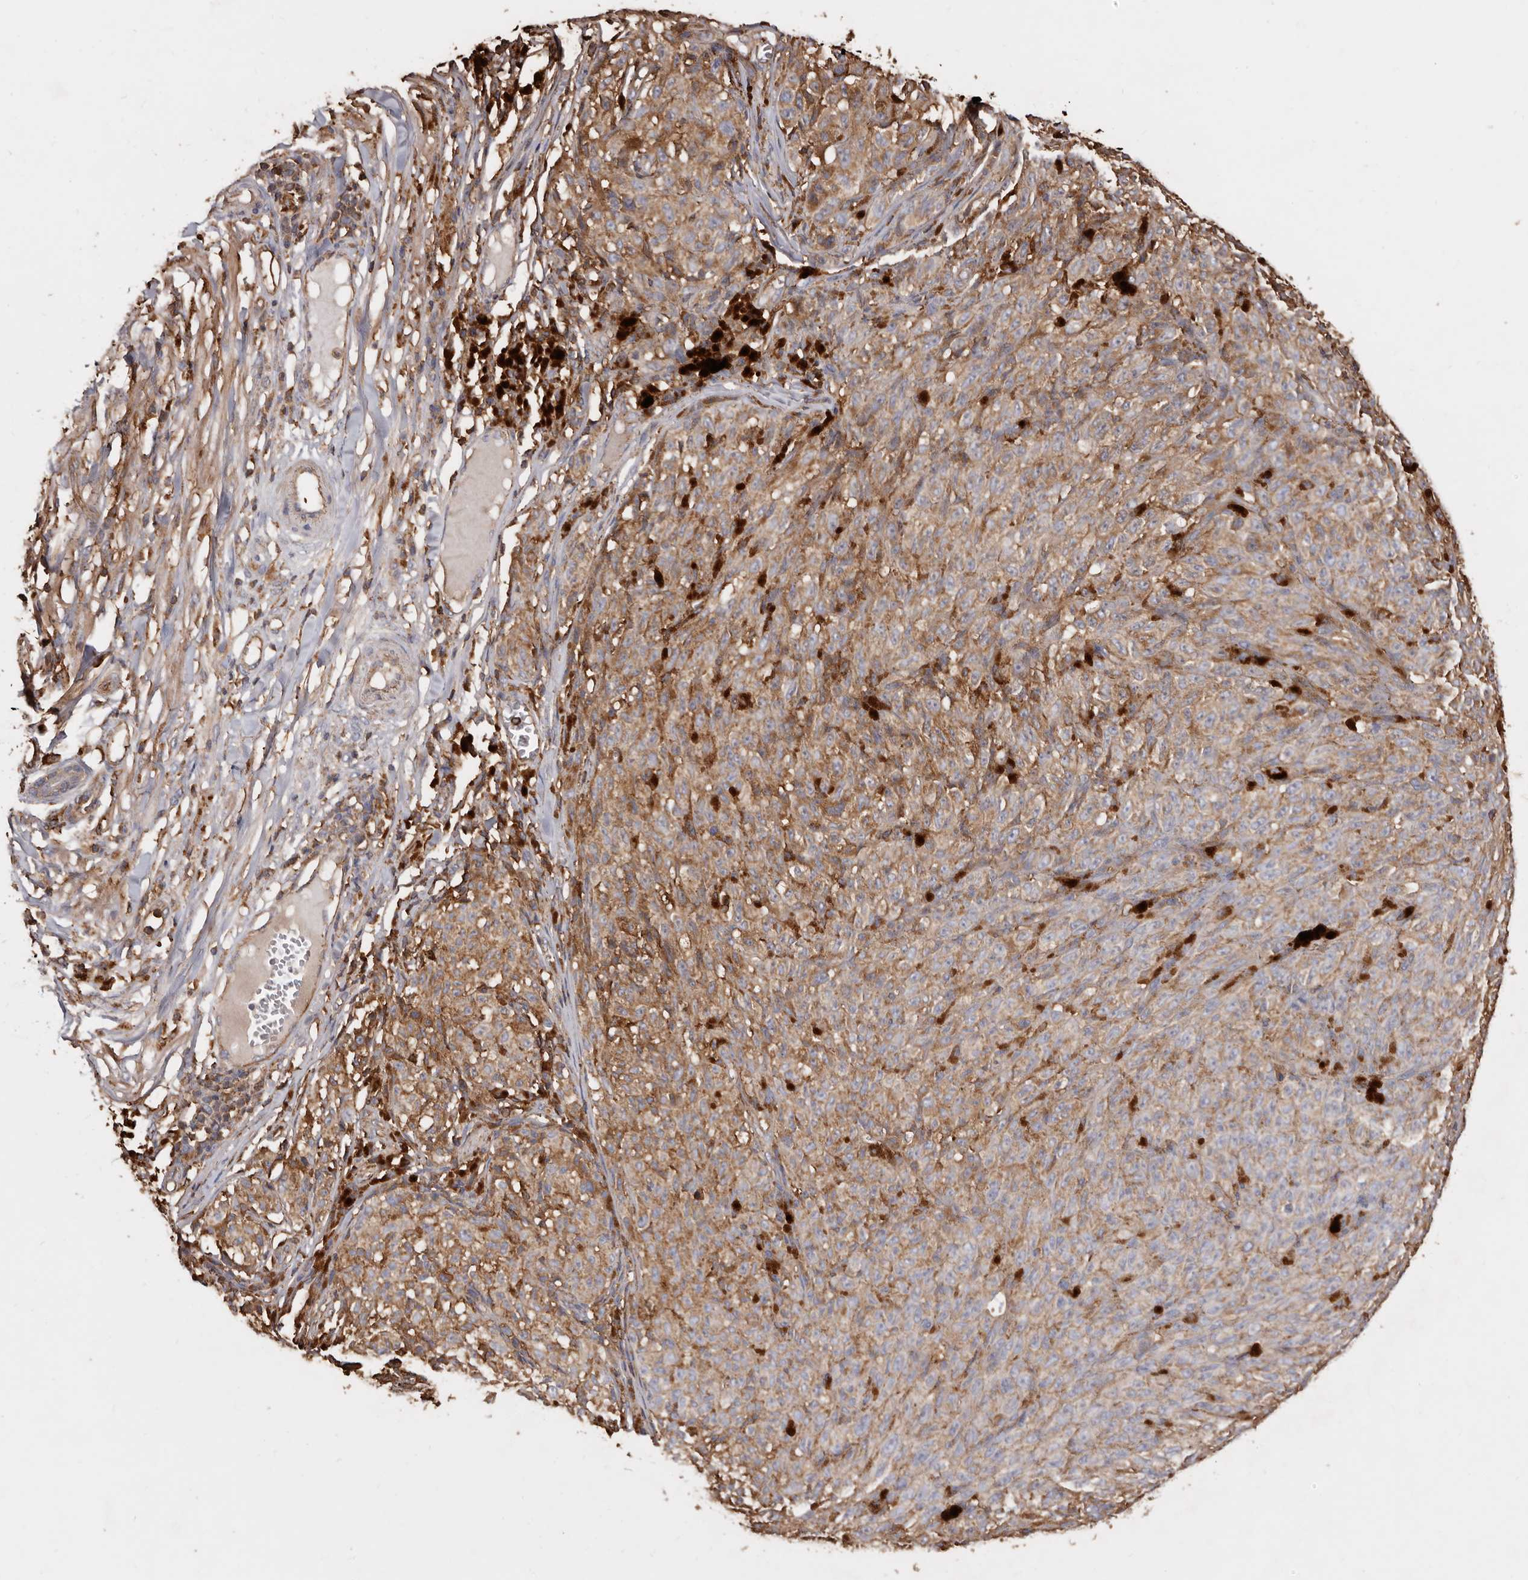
{"staining": {"intensity": "moderate", "quantity": "25%-75%", "location": "cytoplasmic/membranous"}, "tissue": "melanoma", "cell_type": "Tumor cells", "image_type": "cancer", "snomed": [{"axis": "morphology", "description": "Malignant melanoma, NOS"}, {"axis": "topography", "description": "Skin"}], "caption": "Melanoma tissue exhibits moderate cytoplasmic/membranous staining in approximately 25%-75% of tumor cells, visualized by immunohistochemistry.", "gene": "COQ8B", "patient": {"sex": "female", "age": 82}}